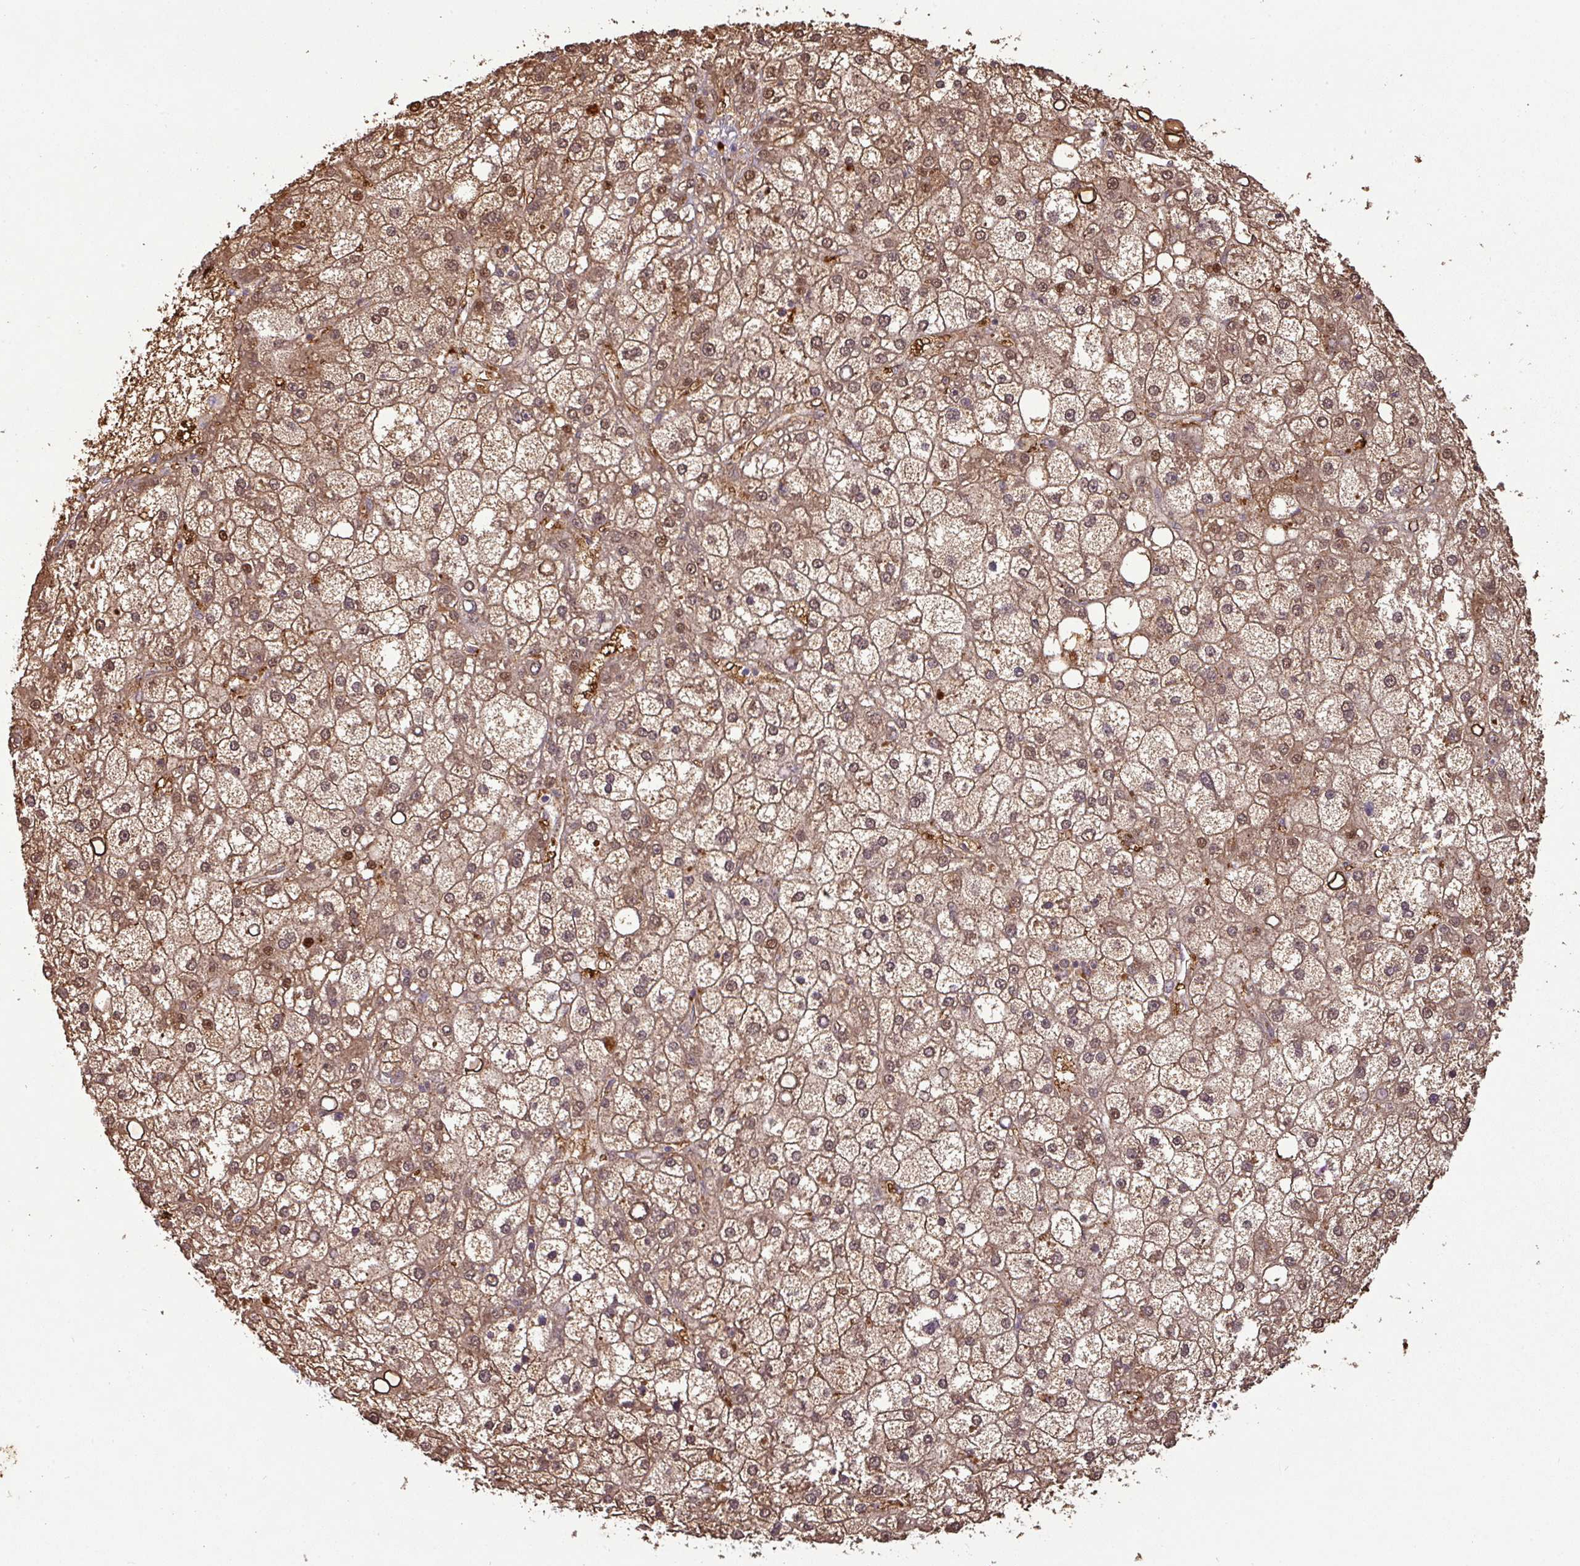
{"staining": {"intensity": "moderate", "quantity": ">75%", "location": "cytoplasmic/membranous,nuclear"}, "tissue": "liver cancer", "cell_type": "Tumor cells", "image_type": "cancer", "snomed": [{"axis": "morphology", "description": "Carcinoma, Hepatocellular, NOS"}, {"axis": "topography", "description": "Liver"}], "caption": "High-power microscopy captured an immunohistochemistry (IHC) histopathology image of liver cancer, revealing moderate cytoplasmic/membranous and nuclear staining in approximately >75% of tumor cells.", "gene": "GSTA3", "patient": {"sex": "male", "age": 67}}